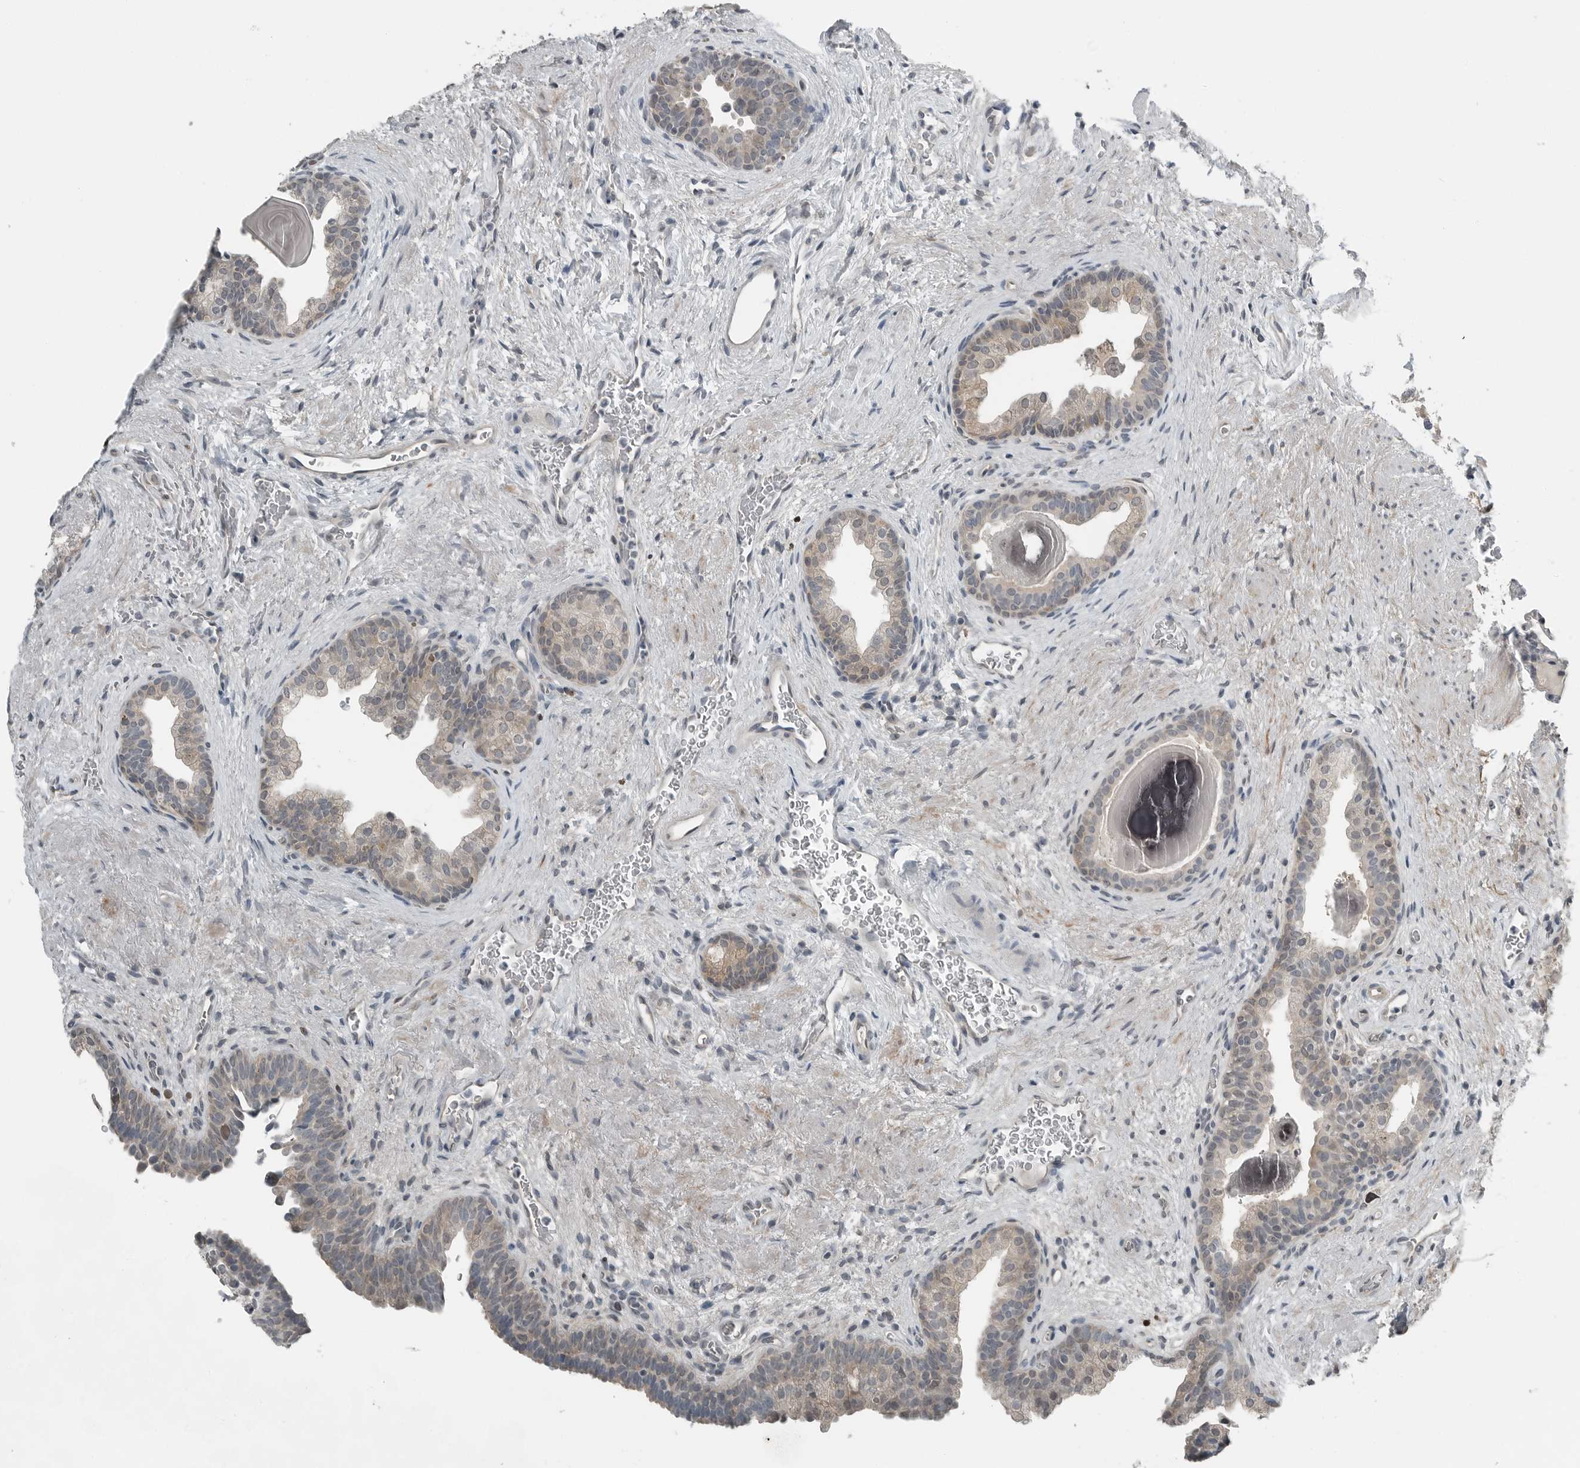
{"staining": {"intensity": "weak", "quantity": ">75%", "location": "cytoplasmic/membranous"}, "tissue": "prostate", "cell_type": "Glandular cells", "image_type": "normal", "snomed": [{"axis": "morphology", "description": "Normal tissue, NOS"}, {"axis": "topography", "description": "Prostate"}], "caption": "A brown stain labels weak cytoplasmic/membranous positivity of a protein in glandular cells of benign prostate. (DAB = brown stain, brightfield microscopy at high magnification).", "gene": "ENSG00000286112", "patient": {"sex": "male", "age": 48}}